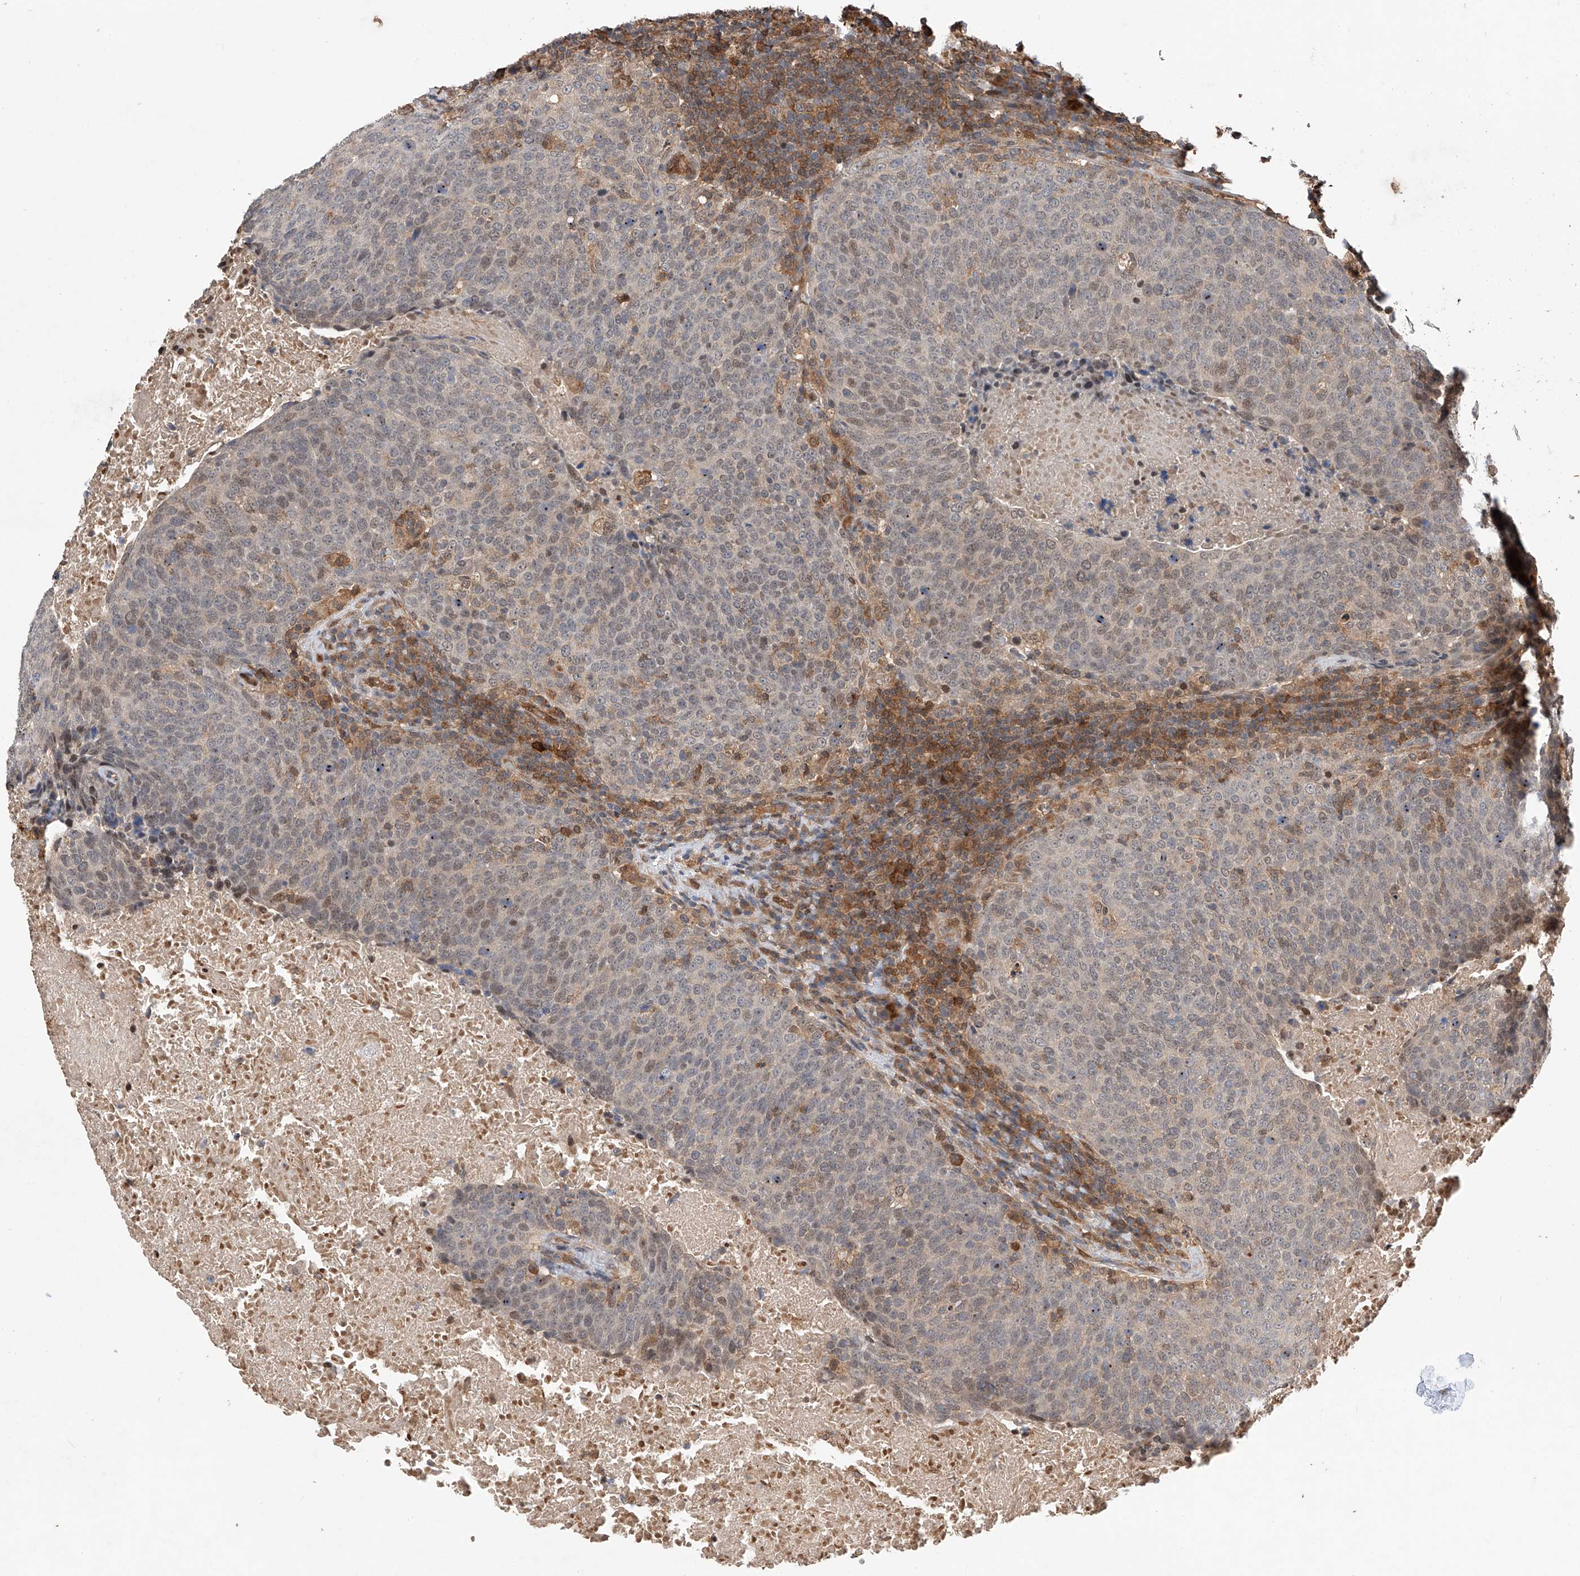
{"staining": {"intensity": "weak", "quantity": "25%-75%", "location": "nuclear"}, "tissue": "head and neck cancer", "cell_type": "Tumor cells", "image_type": "cancer", "snomed": [{"axis": "morphology", "description": "Squamous cell carcinoma, NOS"}, {"axis": "morphology", "description": "Squamous cell carcinoma, metastatic, NOS"}, {"axis": "topography", "description": "Lymph node"}, {"axis": "topography", "description": "Head-Neck"}], "caption": "DAB (3,3'-diaminobenzidine) immunohistochemical staining of human head and neck cancer exhibits weak nuclear protein positivity in approximately 25%-75% of tumor cells.", "gene": "RILPL2", "patient": {"sex": "male", "age": 62}}